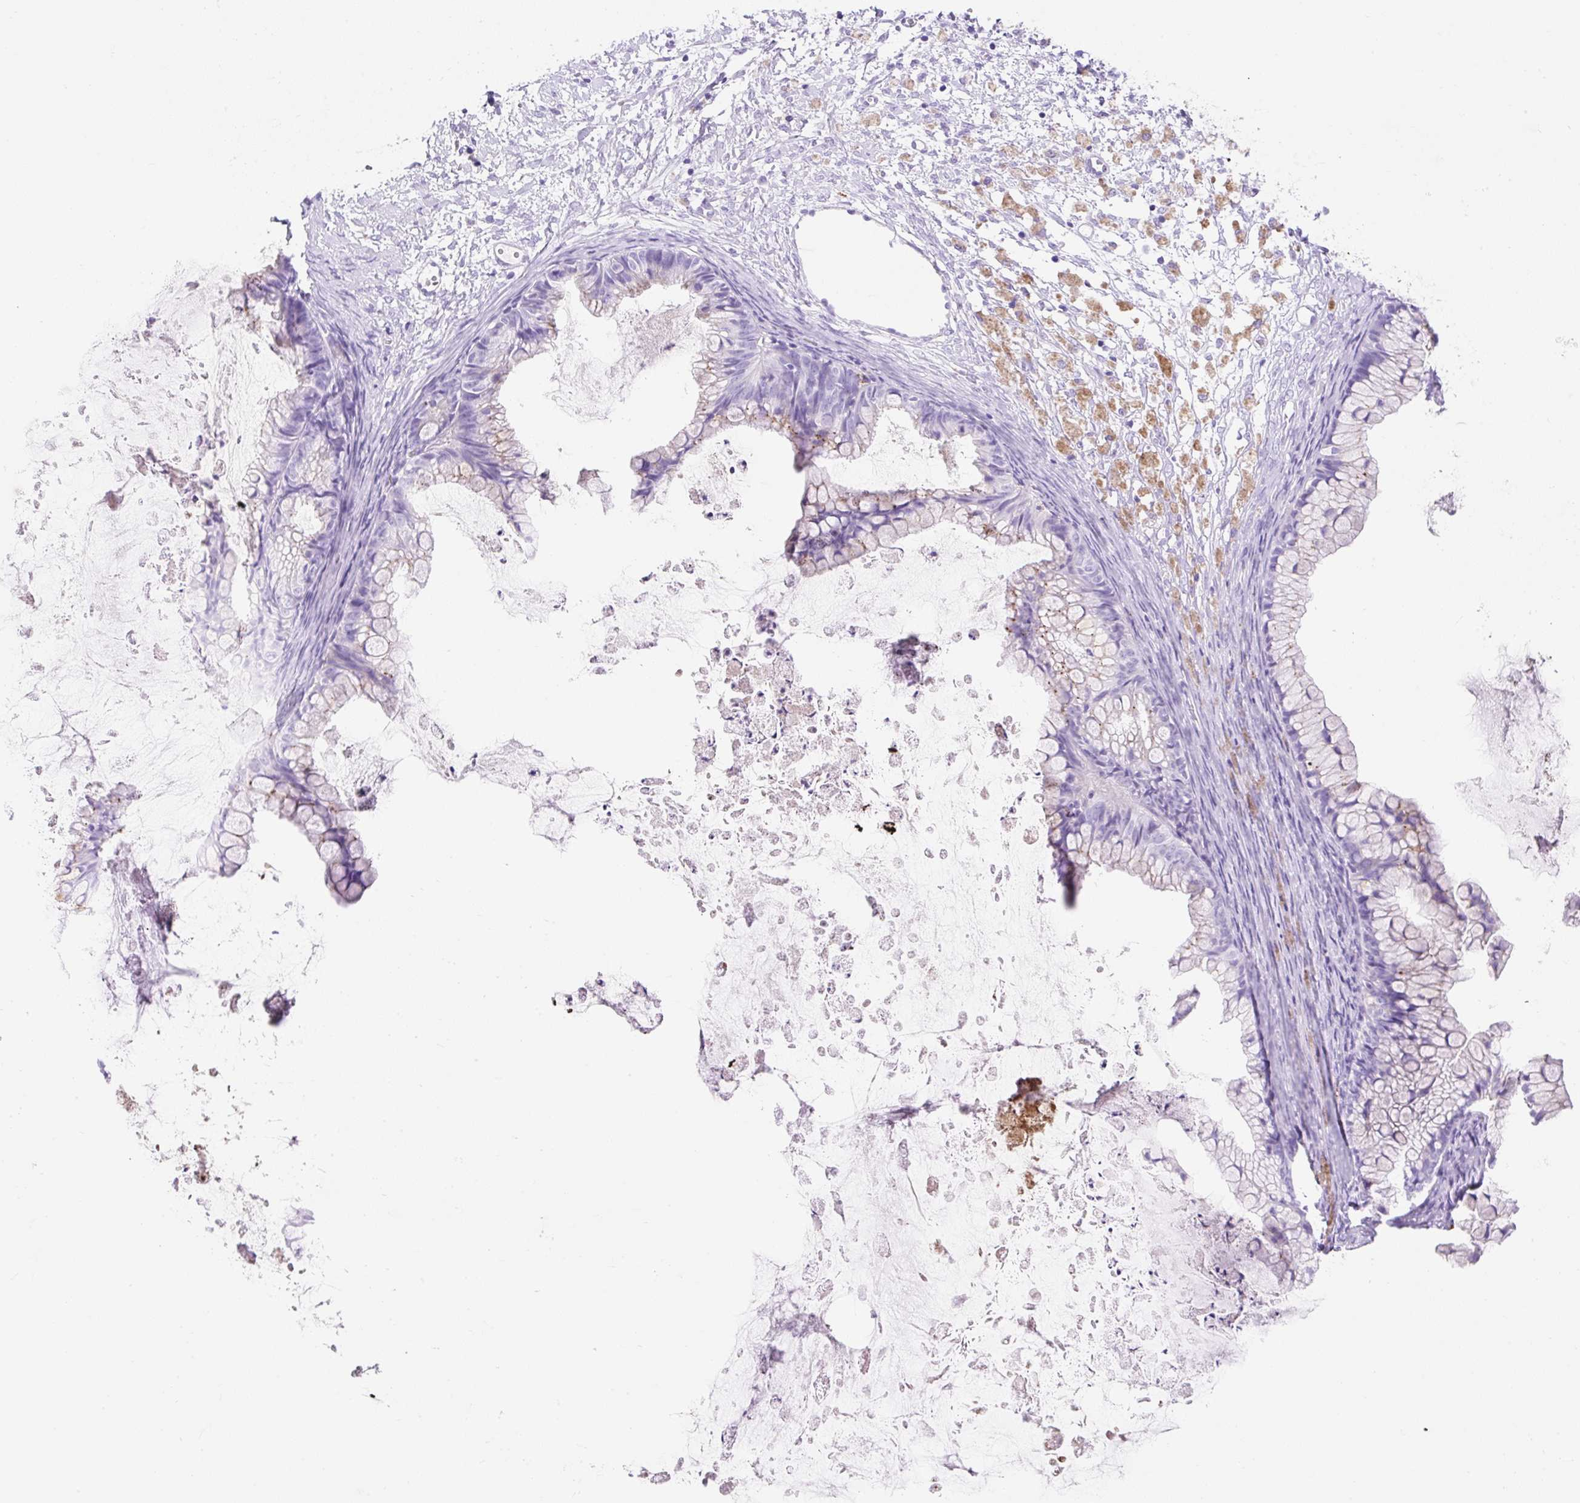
{"staining": {"intensity": "weak", "quantity": "<25%", "location": "cytoplasmic/membranous"}, "tissue": "ovarian cancer", "cell_type": "Tumor cells", "image_type": "cancer", "snomed": [{"axis": "morphology", "description": "Cystadenocarcinoma, mucinous, NOS"}, {"axis": "topography", "description": "Ovary"}], "caption": "DAB (3,3'-diaminobenzidine) immunohistochemical staining of ovarian cancer (mucinous cystadenocarcinoma) shows no significant staining in tumor cells.", "gene": "HEXB", "patient": {"sex": "female", "age": 35}}